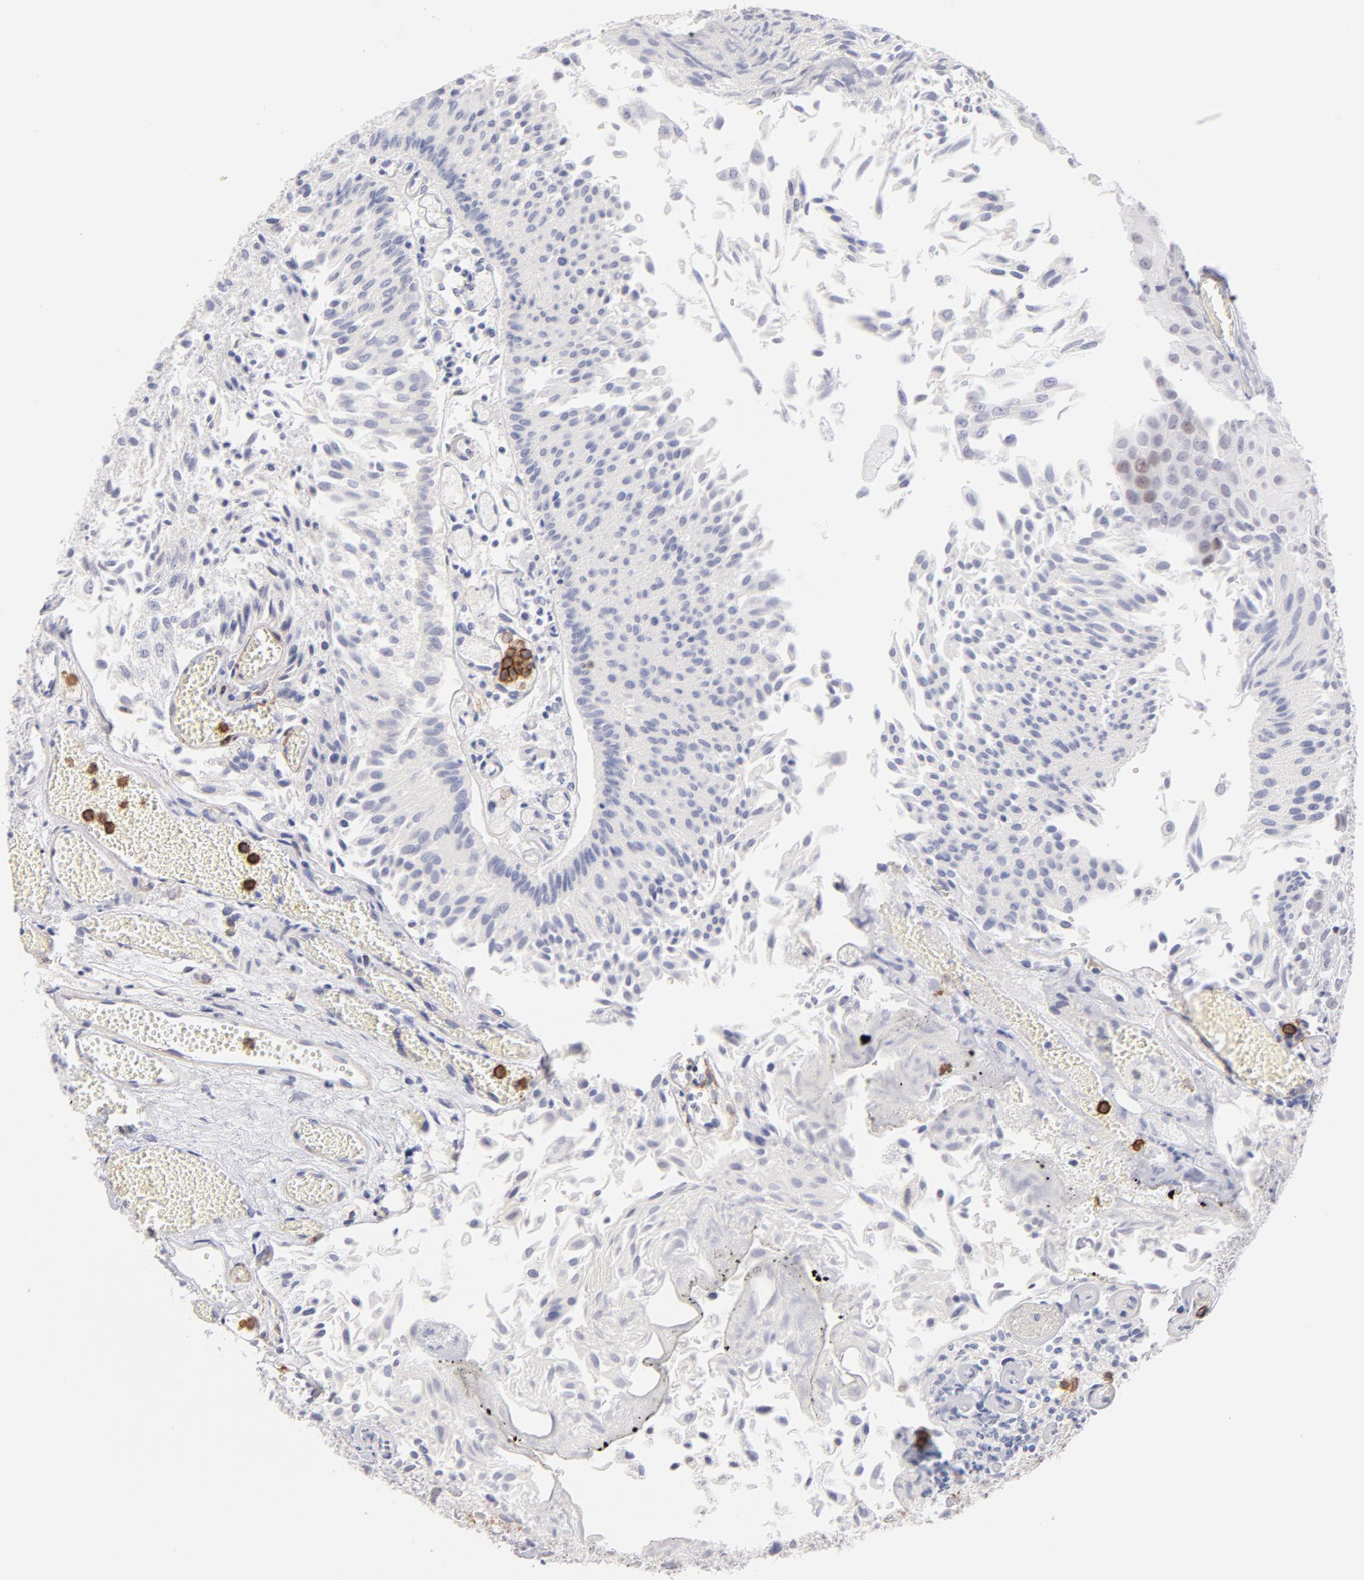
{"staining": {"intensity": "negative", "quantity": "none", "location": "none"}, "tissue": "urothelial cancer", "cell_type": "Tumor cells", "image_type": "cancer", "snomed": [{"axis": "morphology", "description": "Urothelial carcinoma, Low grade"}, {"axis": "topography", "description": "Urinary bladder"}], "caption": "A micrograph of human urothelial carcinoma (low-grade) is negative for staining in tumor cells.", "gene": "LTB4R", "patient": {"sex": "male", "age": 86}}